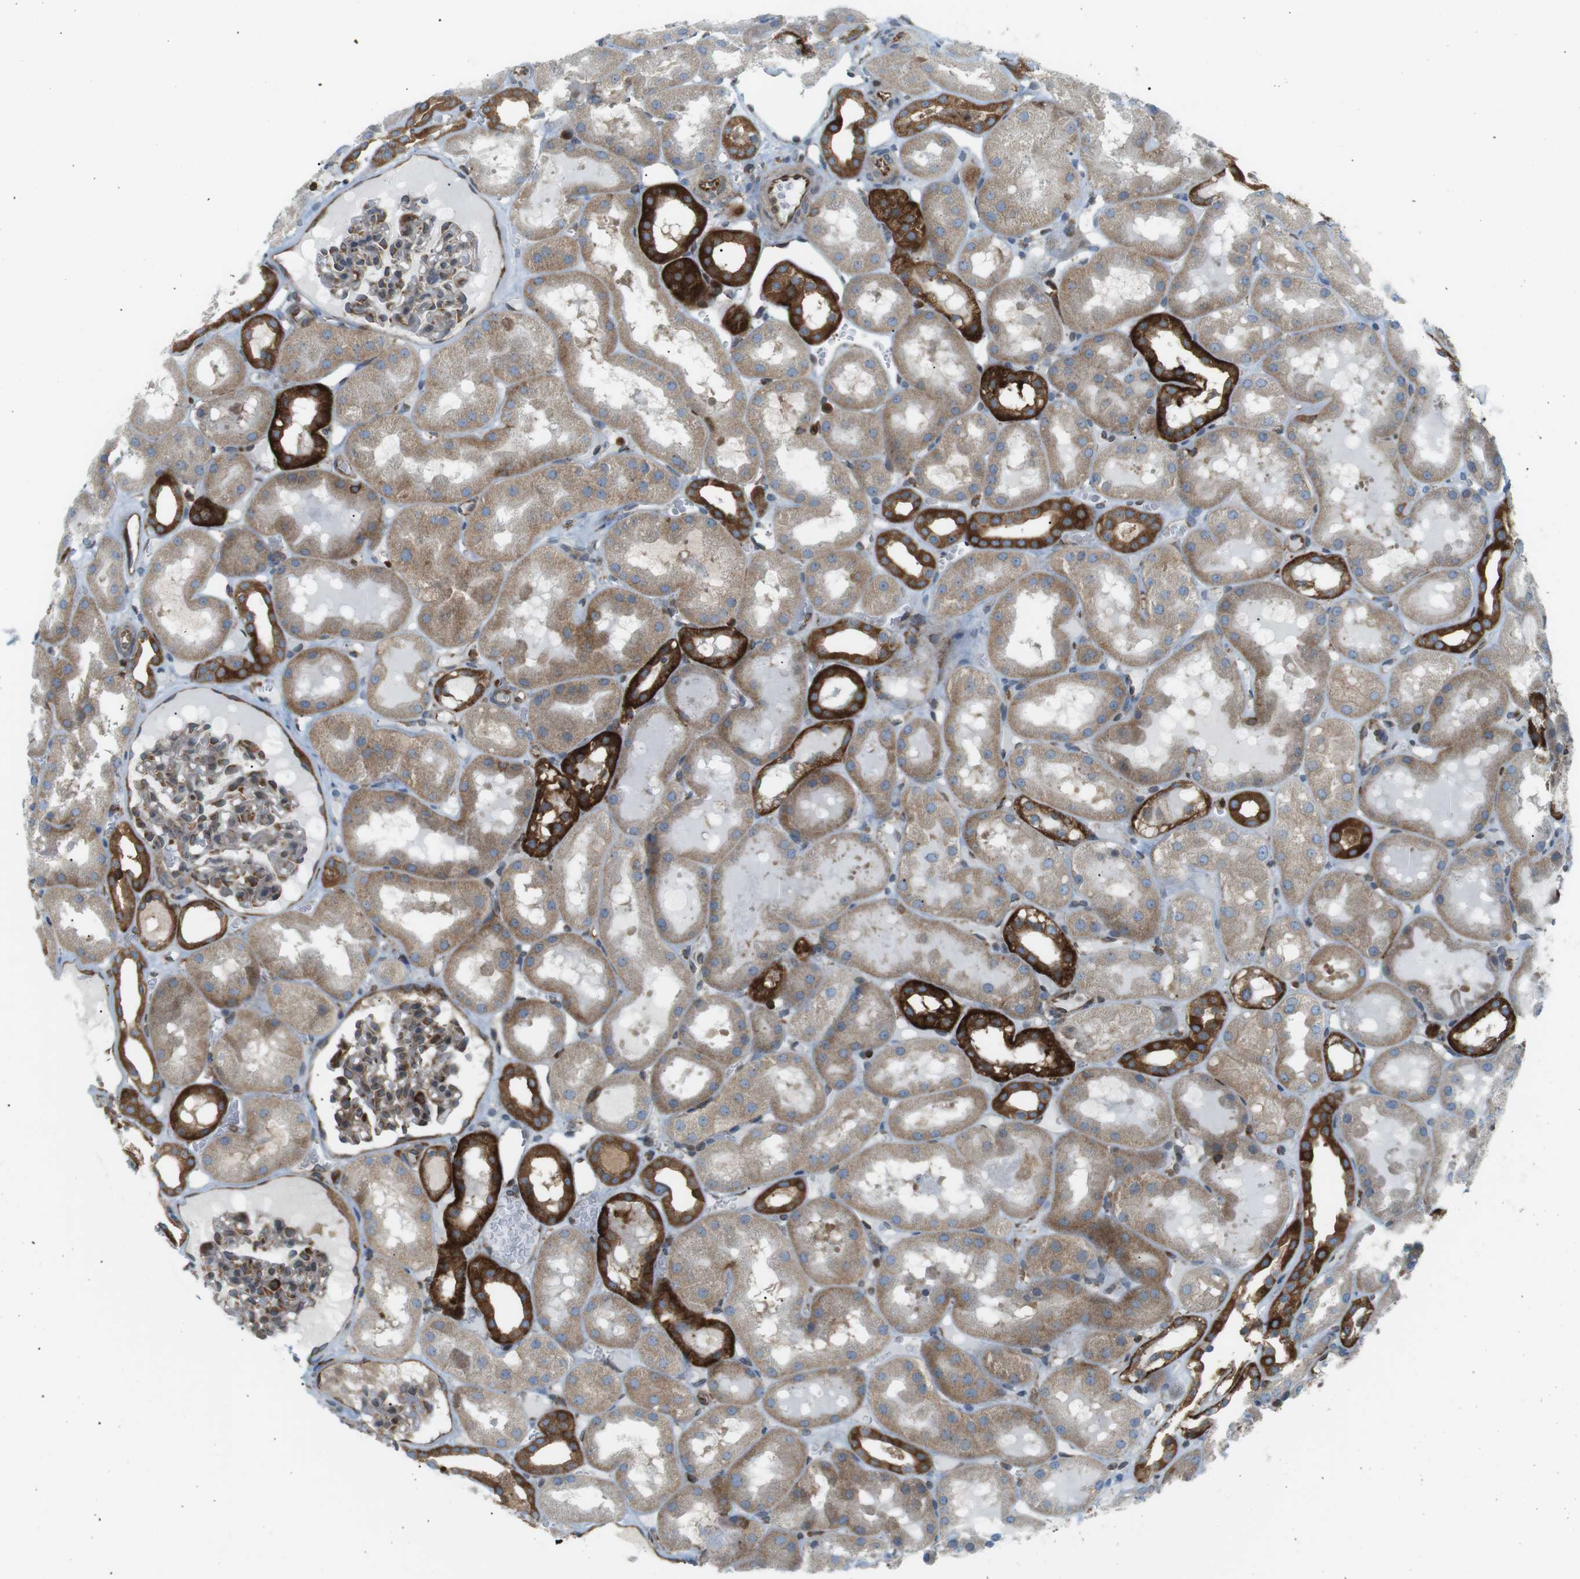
{"staining": {"intensity": "moderate", "quantity": "<25%", "location": "cytoplasmic/membranous"}, "tissue": "kidney", "cell_type": "Cells in glomeruli", "image_type": "normal", "snomed": [{"axis": "morphology", "description": "Normal tissue, NOS"}, {"axis": "topography", "description": "Kidney"}, {"axis": "topography", "description": "Urinary bladder"}], "caption": "Protein expression by immunohistochemistry (IHC) exhibits moderate cytoplasmic/membranous staining in approximately <25% of cells in glomeruli in unremarkable kidney. (brown staining indicates protein expression, while blue staining denotes nuclei).", "gene": "FLII", "patient": {"sex": "male", "age": 16}}